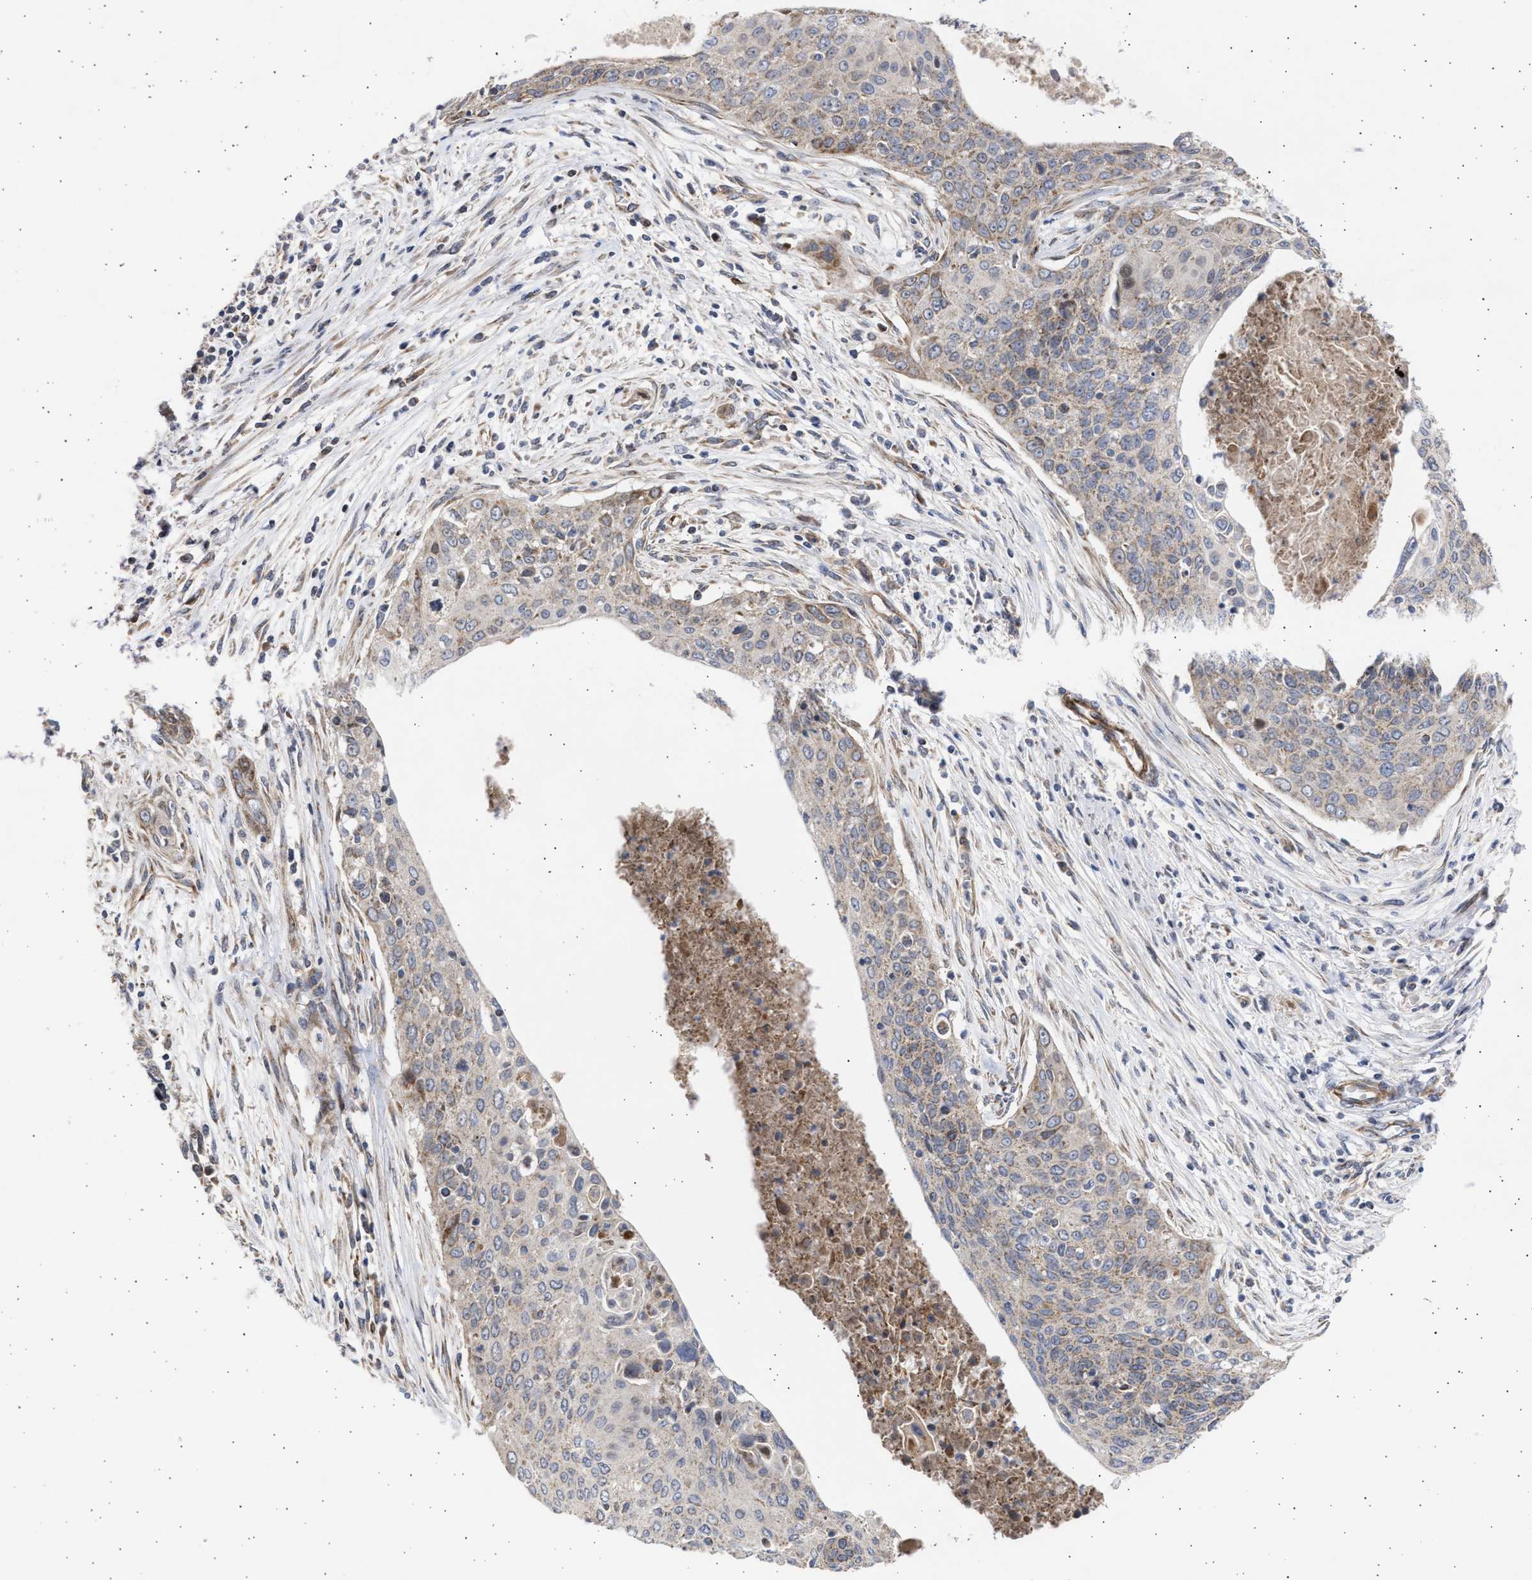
{"staining": {"intensity": "weak", "quantity": ">75%", "location": "cytoplasmic/membranous"}, "tissue": "cervical cancer", "cell_type": "Tumor cells", "image_type": "cancer", "snomed": [{"axis": "morphology", "description": "Squamous cell carcinoma, NOS"}, {"axis": "topography", "description": "Cervix"}], "caption": "Immunohistochemistry (DAB (3,3'-diaminobenzidine)) staining of cervical cancer shows weak cytoplasmic/membranous protein staining in approximately >75% of tumor cells. (DAB (3,3'-diaminobenzidine) IHC, brown staining for protein, blue staining for nuclei).", "gene": "TTC19", "patient": {"sex": "female", "age": 55}}